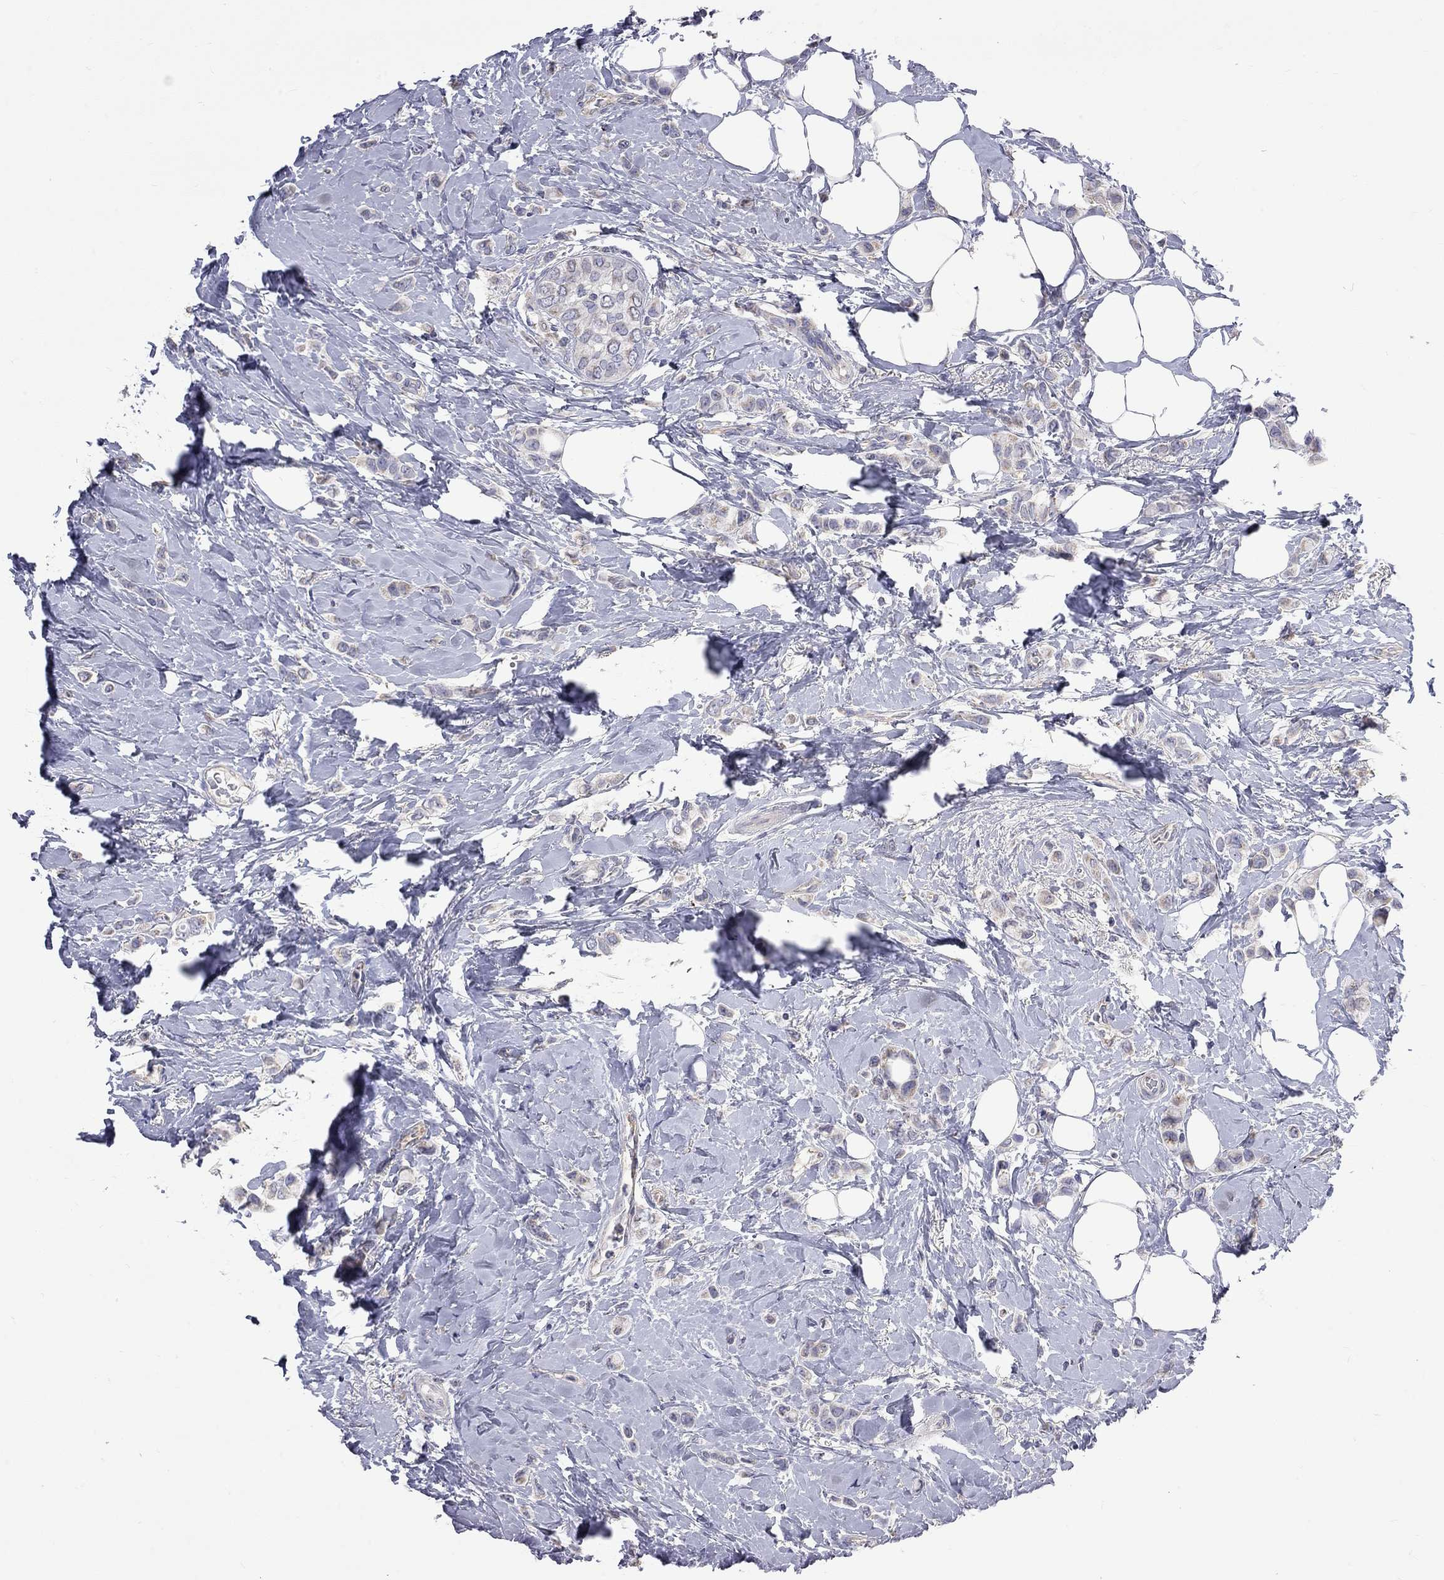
{"staining": {"intensity": "weak", "quantity": "<25%", "location": "cytoplasmic/membranous"}, "tissue": "breast cancer", "cell_type": "Tumor cells", "image_type": "cancer", "snomed": [{"axis": "morphology", "description": "Lobular carcinoma"}, {"axis": "topography", "description": "Breast"}], "caption": "Tumor cells show no significant protein staining in breast lobular carcinoma.", "gene": "OPRK1", "patient": {"sex": "female", "age": 66}}